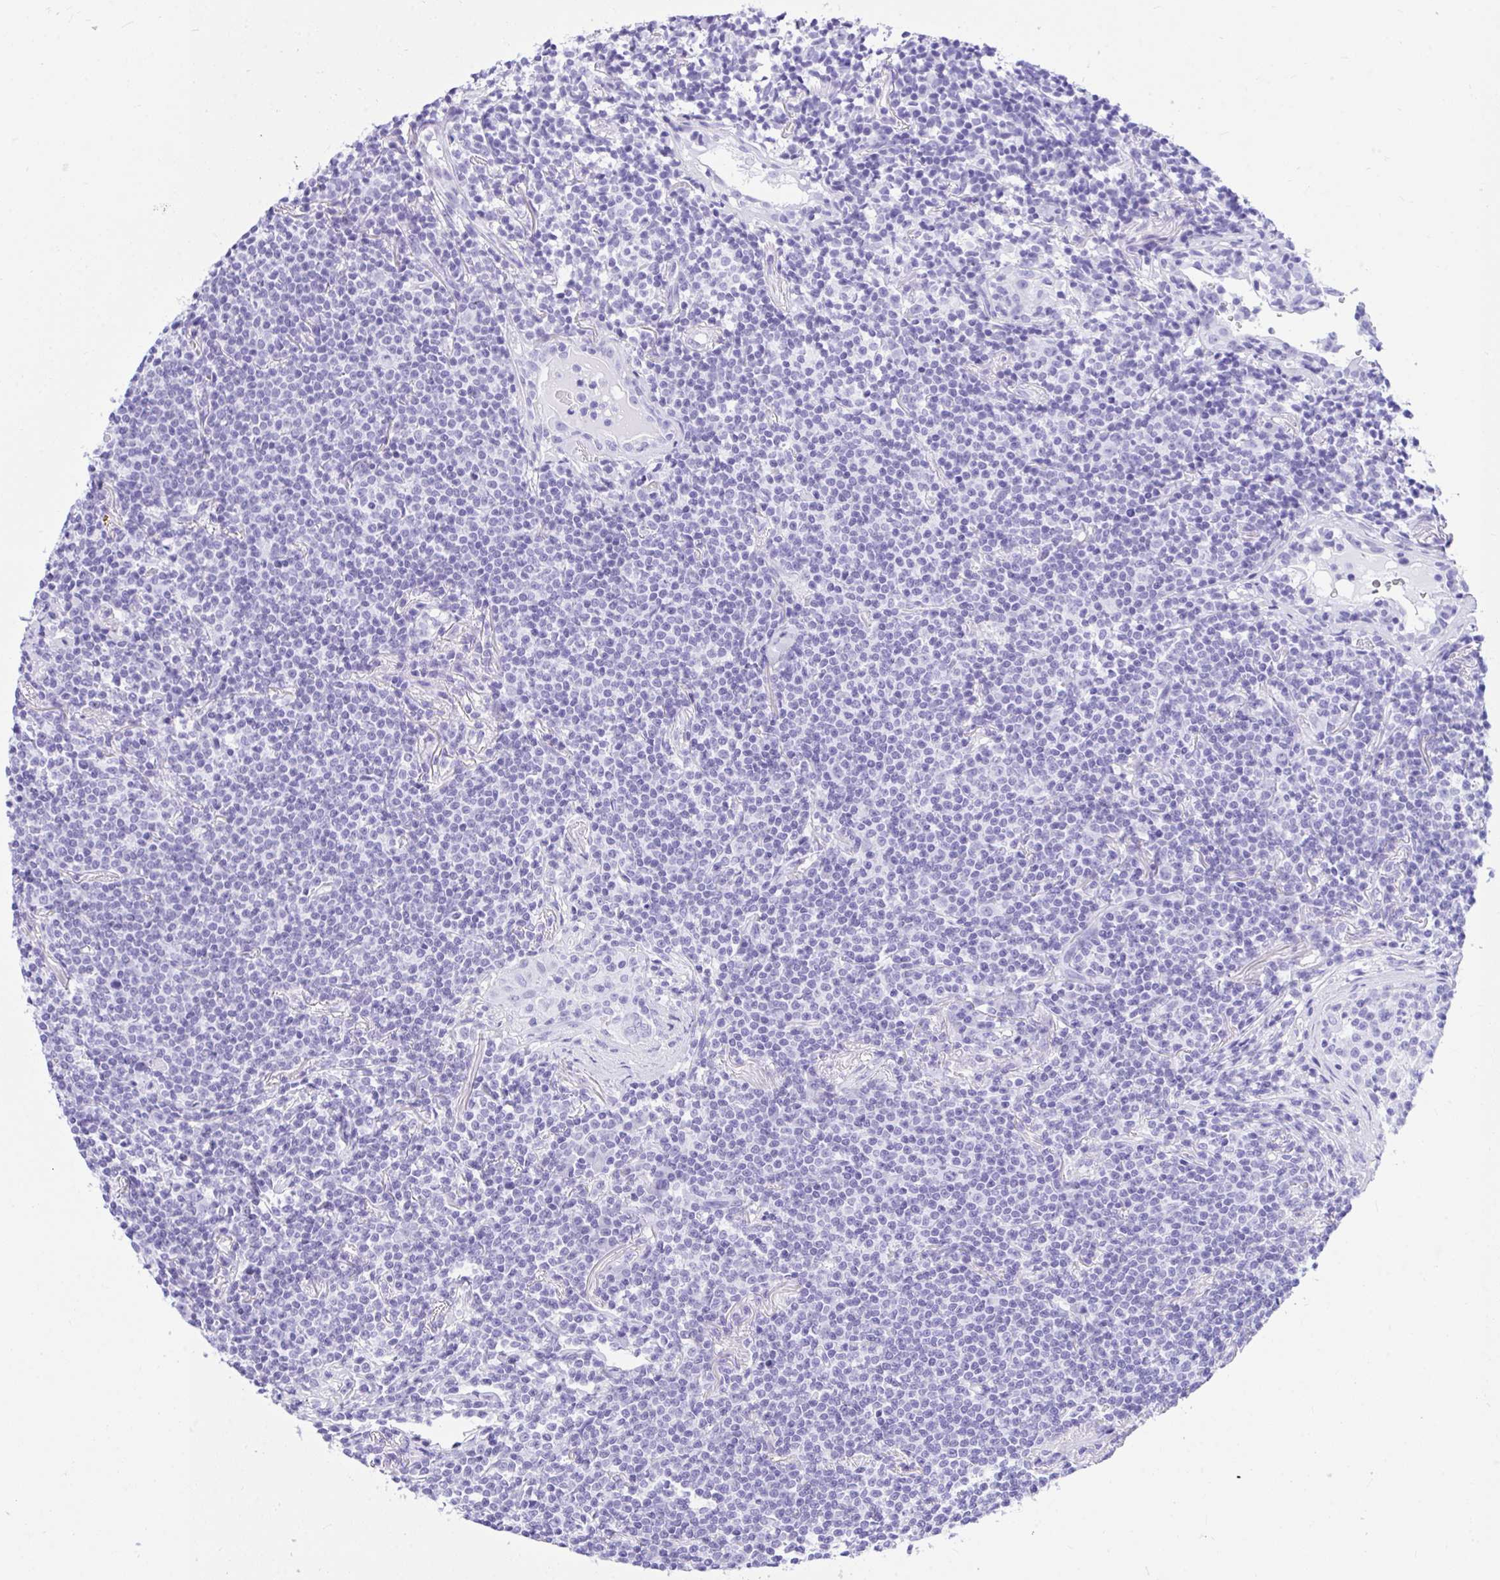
{"staining": {"intensity": "negative", "quantity": "none", "location": "none"}, "tissue": "lymphoma", "cell_type": "Tumor cells", "image_type": "cancer", "snomed": [{"axis": "morphology", "description": "Malignant lymphoma, non-Hodgkin's type, Low grade"}, {"axis": "topography", "description": "Lung"}], "caption": "Low-grade malignant lymphoma, non-Hodgkin's type was stained to show a protein in brown. There is no significant expression in tumor cells.", "gene": "TLN2", "patient": {"sex": "female", "age": 71}}